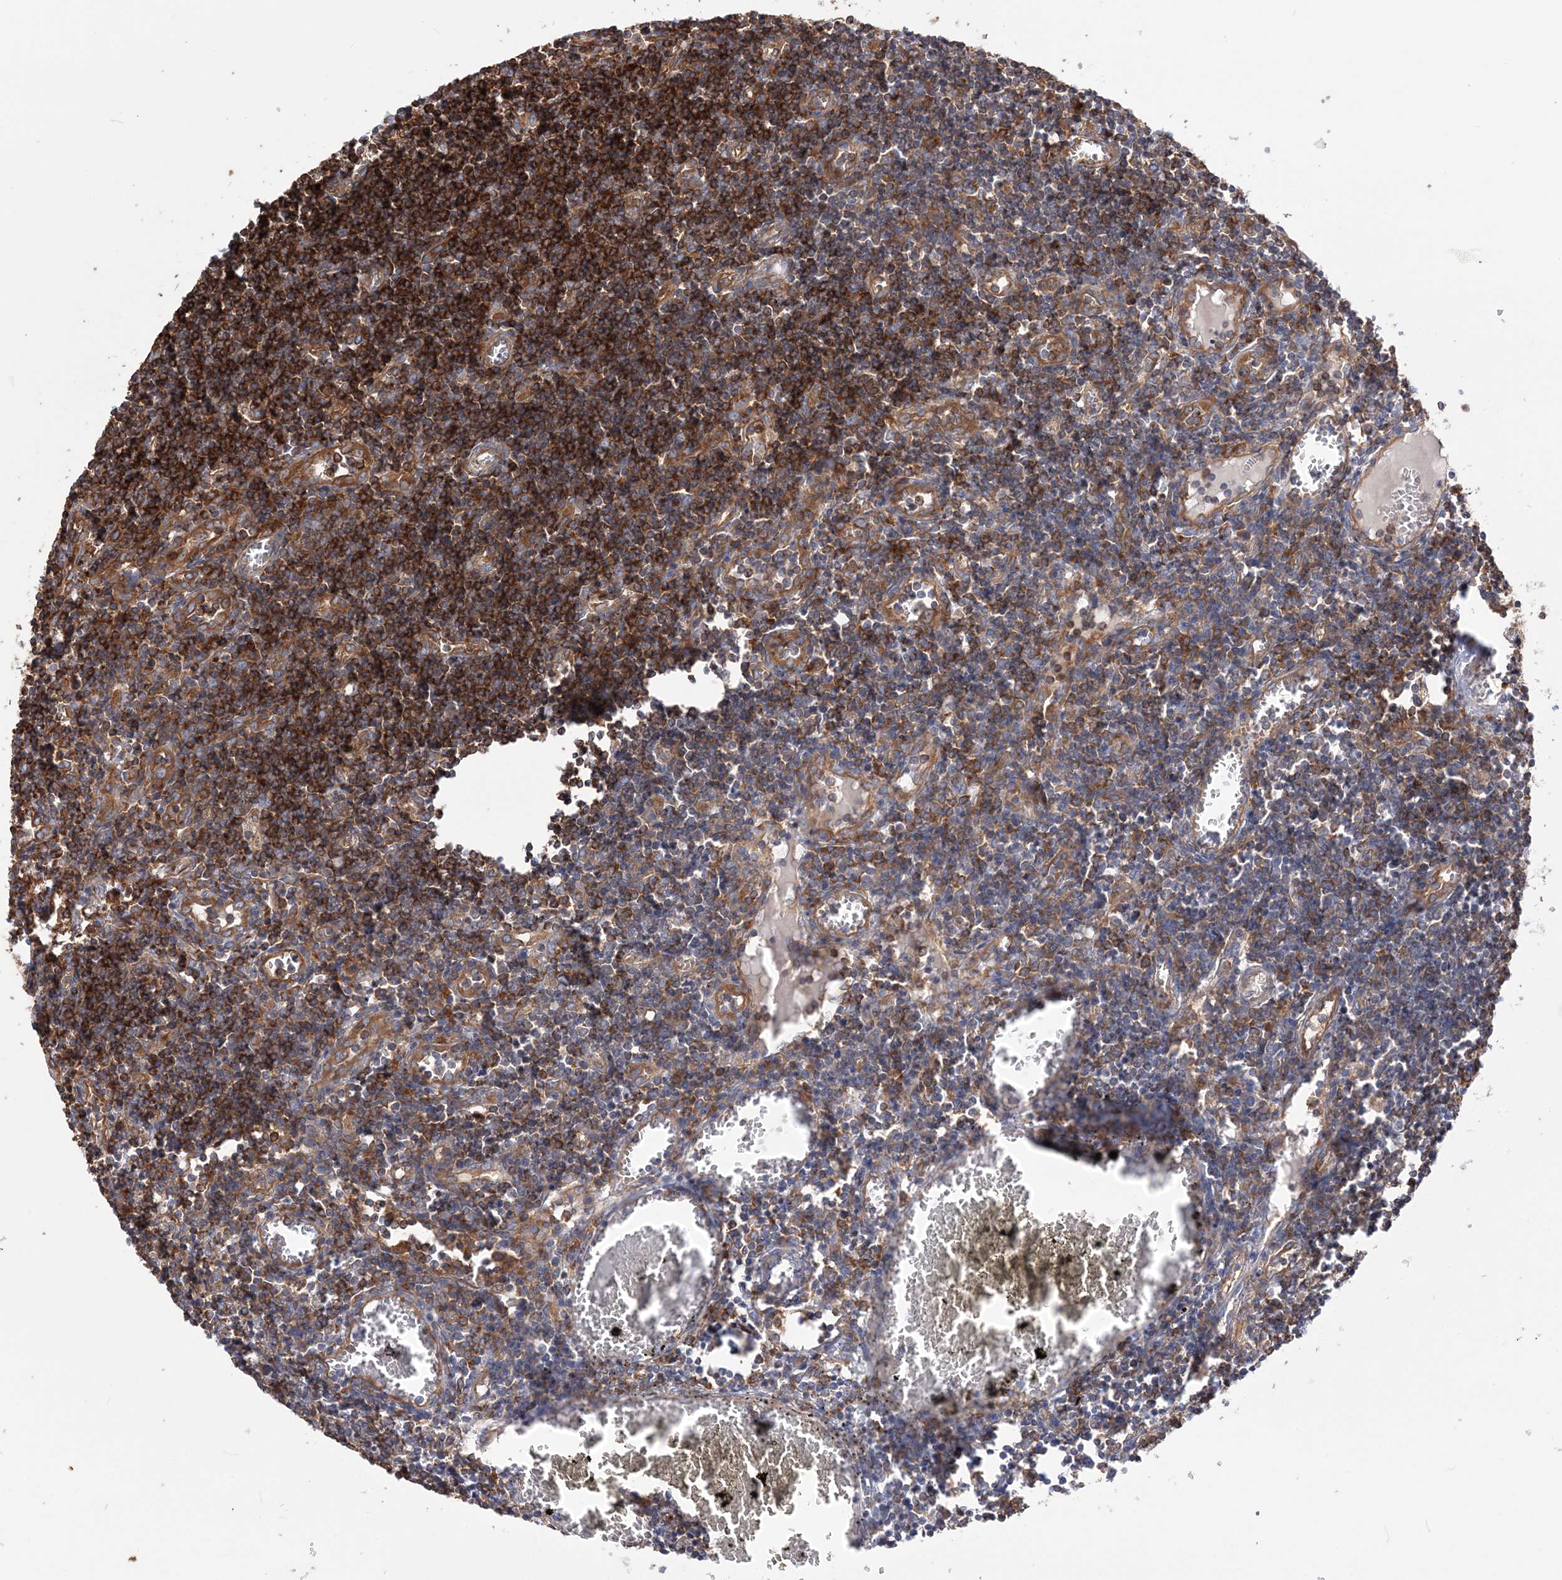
{"staining": {"intensity": "strong", "quantity": ">75%", "location": "cytoplasmic/membranous"}, "tissue": "lymph node", "cell_type": "Germinal center cells", "image_type": "normal", "snomed": [{"axis": "morphology", "description": "Normal tissue, NOS"}, {"axis": "morphology", "description": "Malignant melanoma, Metastatic site"}, {"axis": "topography", "description": "Lymph node"}], "caption": "The micrograph exhibits staining of normal lymph node, revealing strong cytoplasmic/membranous protein positivity (brown color) within germinal center cells.", "gene": "TBC1D5", "patient": {"sex": "male", "age": 41}}